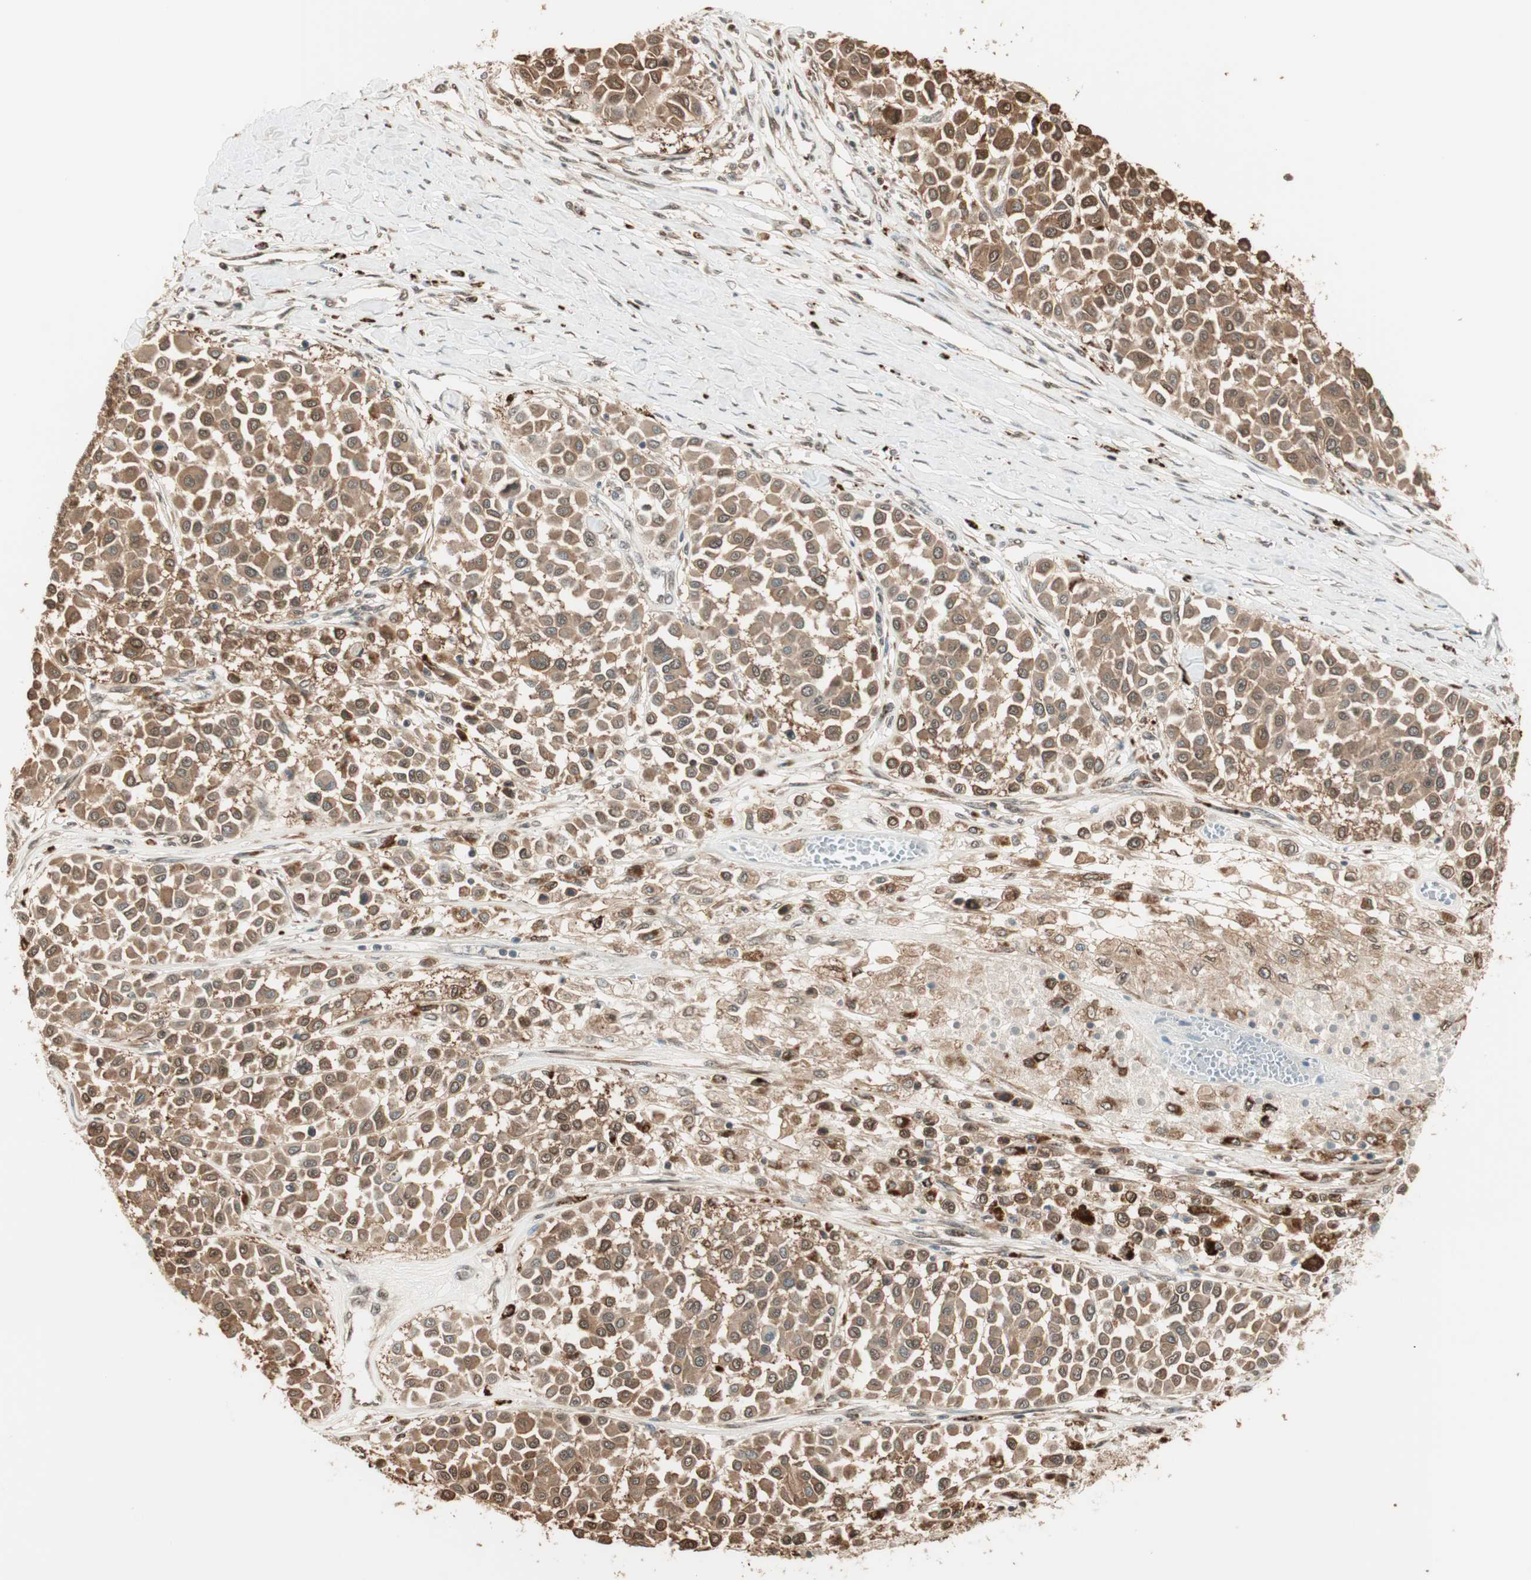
{"staining": {"intensity": "moderate", "quantity": ">75%", "location": "cytoplasmic/membranous"}, "tissue": "melanoma", "cell_type": "Tumor cells", "image_type": "cancer", "snomed": [{"axis": "morphology", "description": "Malignant melanoma, Metastatic site"}, {"axis": "topography", "description": "Soft tissue"}], "caption": "Melanoma stained for a protein reveals moderate cytoplasmic/membranous positivity in tumor cells.", "gene": "ZNF443", "patient": {"sex": "male", "age": 41}}